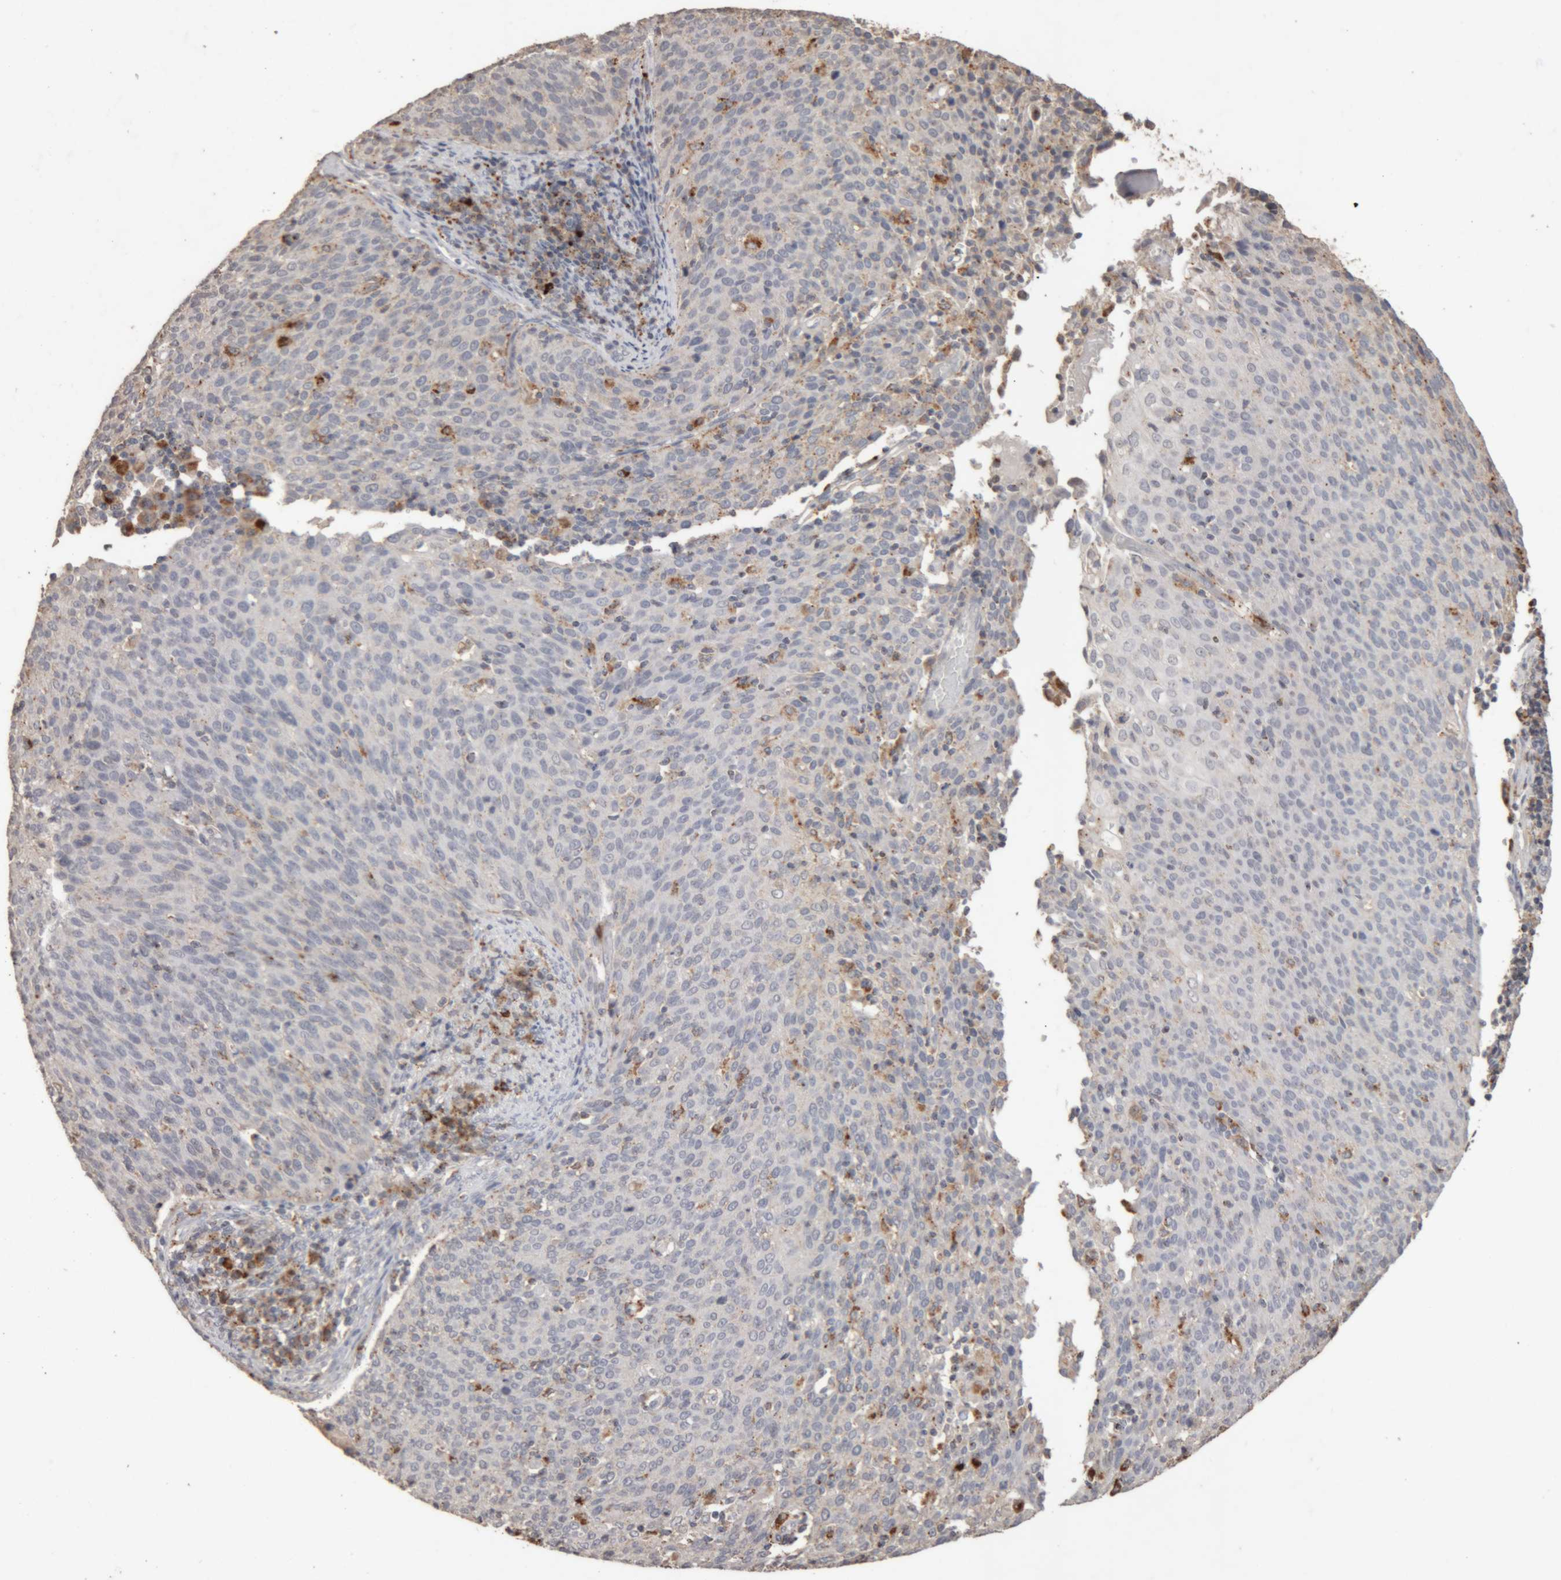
{"staining": {"intensity": "negative", "quantity": "none", "location": "none"}, "tissue": "cervical cancer", "cell_type": "Tumor cells", "image_type": "cancer", "snomed": [{"axis": "morphology", "description": "Squamous cell carcinoma, NOS"}, {"axis": "topography", "description": "Cervix"}], "caption": "A photomicrograph of cervical cancer (squamous cell carcinoma) stained for a protein shows no brown staining in tumor cells.", "gene": "ARSA", "patient": {"sex": "female", "age": 38}}